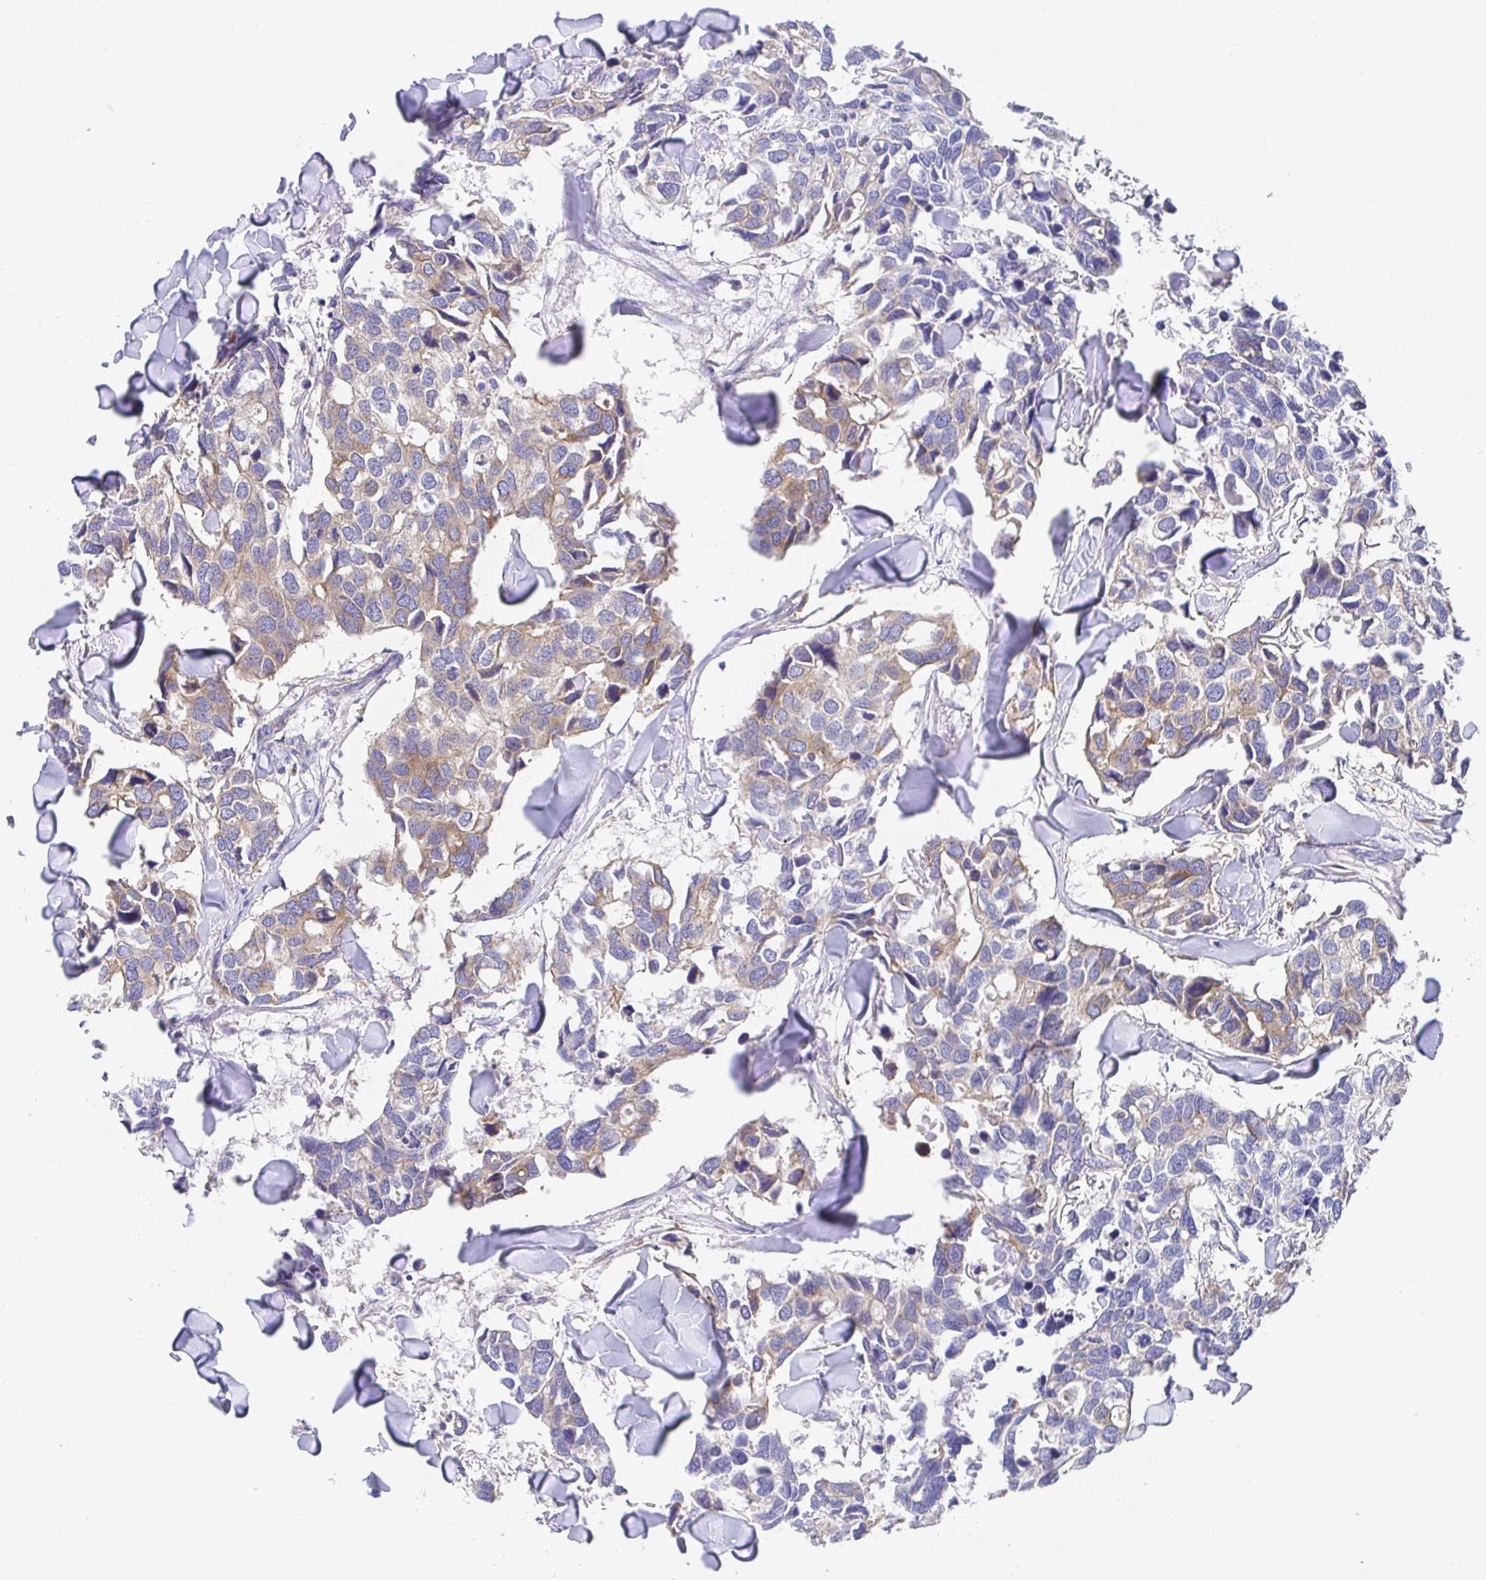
{"staining": {"intensity": "weak", "quantity": "25%-75%", "location": "cytoplasmic/membranous"}, "tissue": "breast cancer", "cell_type": "Tumor cells", "image_type": "cancer", "snomed": [{"axis": "morphology", "description": "Duct carcinoma"}, {"axis": "topography", "description": "Breast"}], "caption": "Breast cancer (infiltrating ductal carcinoma) stained for a protein (brown) demonstrates weak cytoplasmic/membranous positive expression in approximately 25%-75% of tumor cells.", "gene": "GOLGA1", "patient": {"sex": "female", "age": 83}}